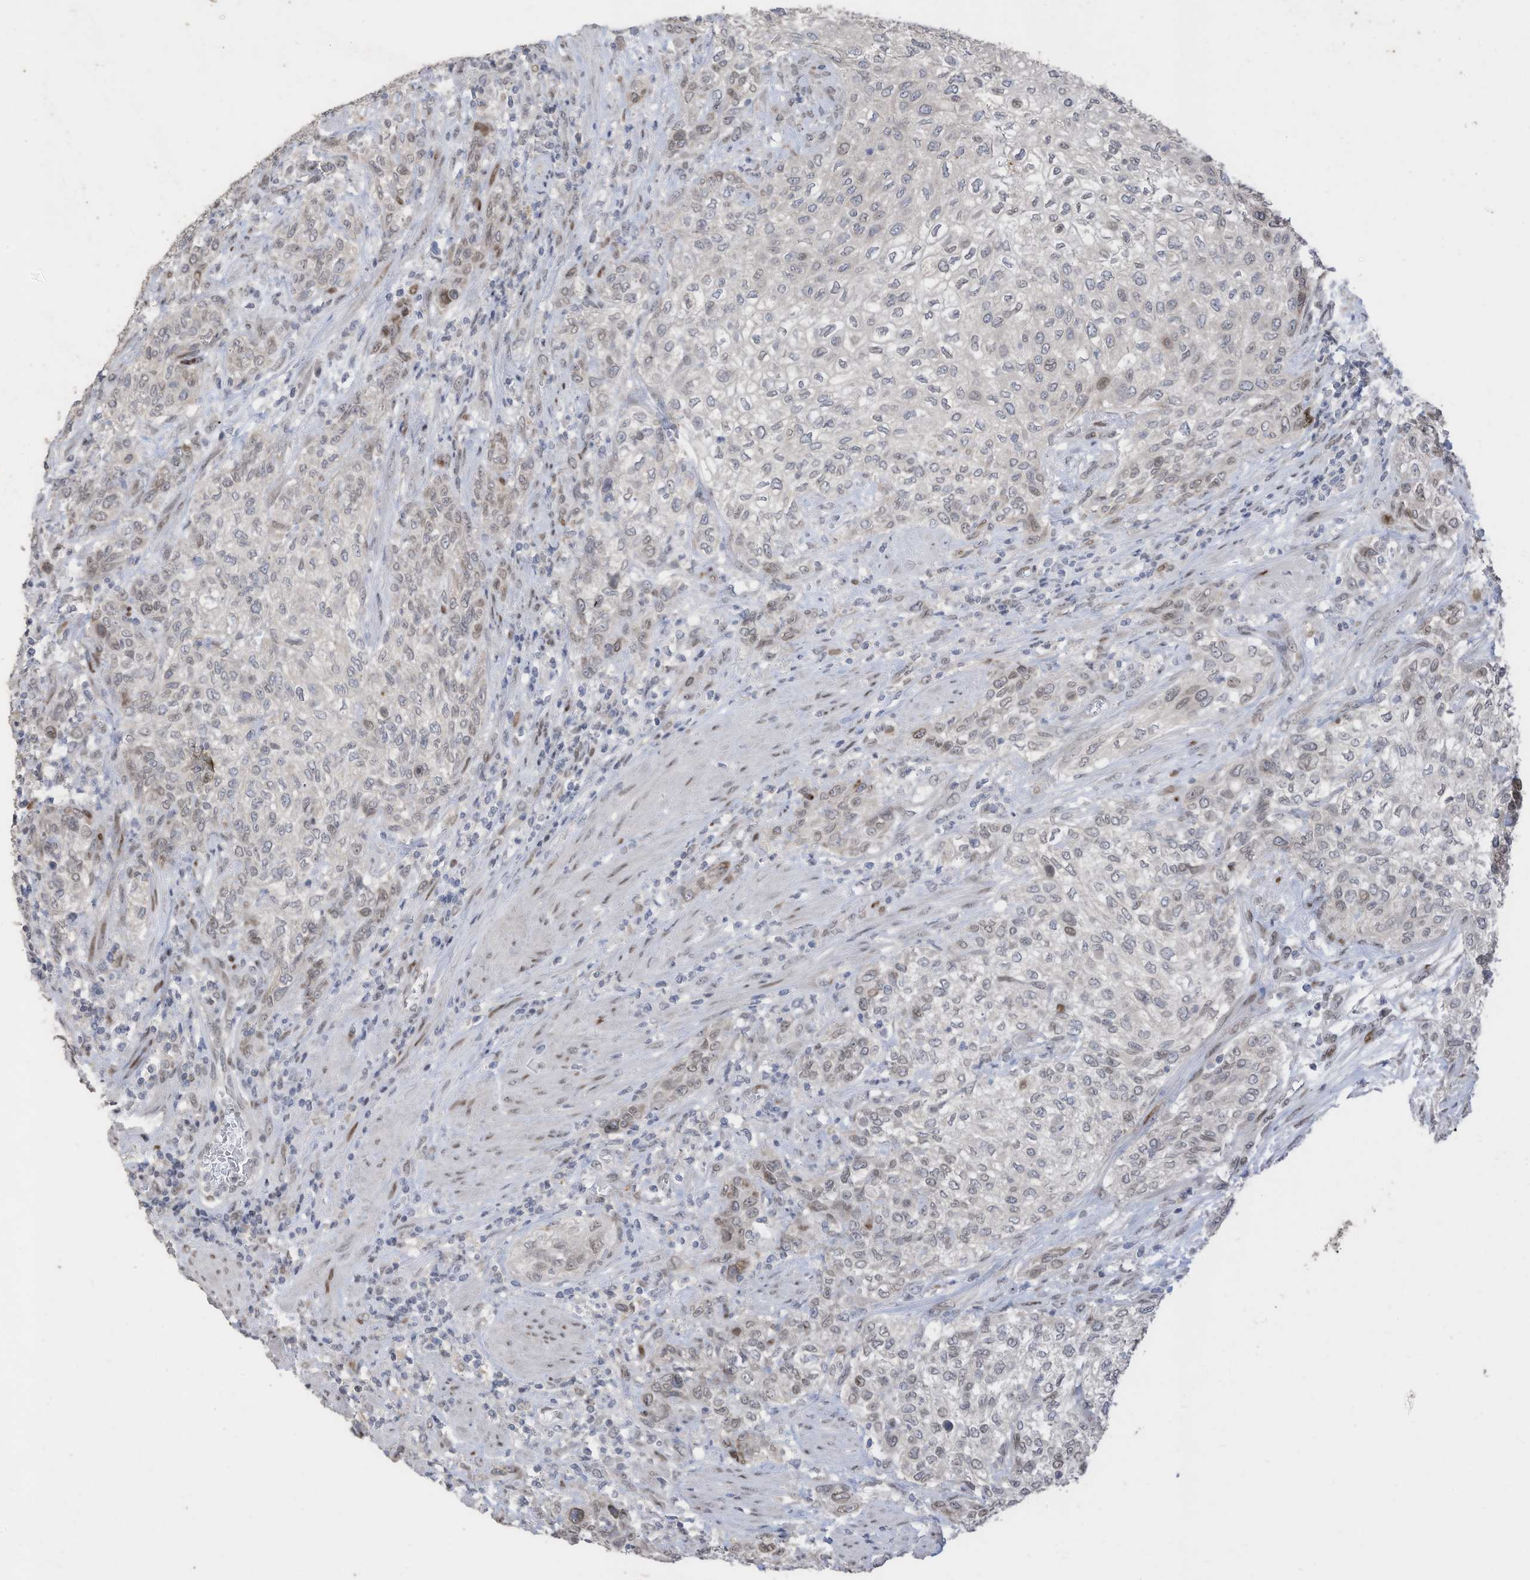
{"staining": {"intensity": "weak", "quantity": "<25%", "location": "nuclear"}, "tissue": "urothelial cancer", "cell_type": "Tumor cells", "image_type": "cancer", "snomed": [{"axis": "morphology", "description": "Urothelial carcinoma, High grade"}, {"axis": "topography", "description": "Urinary bladder"}], "caption": "Tumor cells show no significant staining in urothelial cancer.", "gene": "RABL3", "patient": {"sex": "male", "age": 35}}